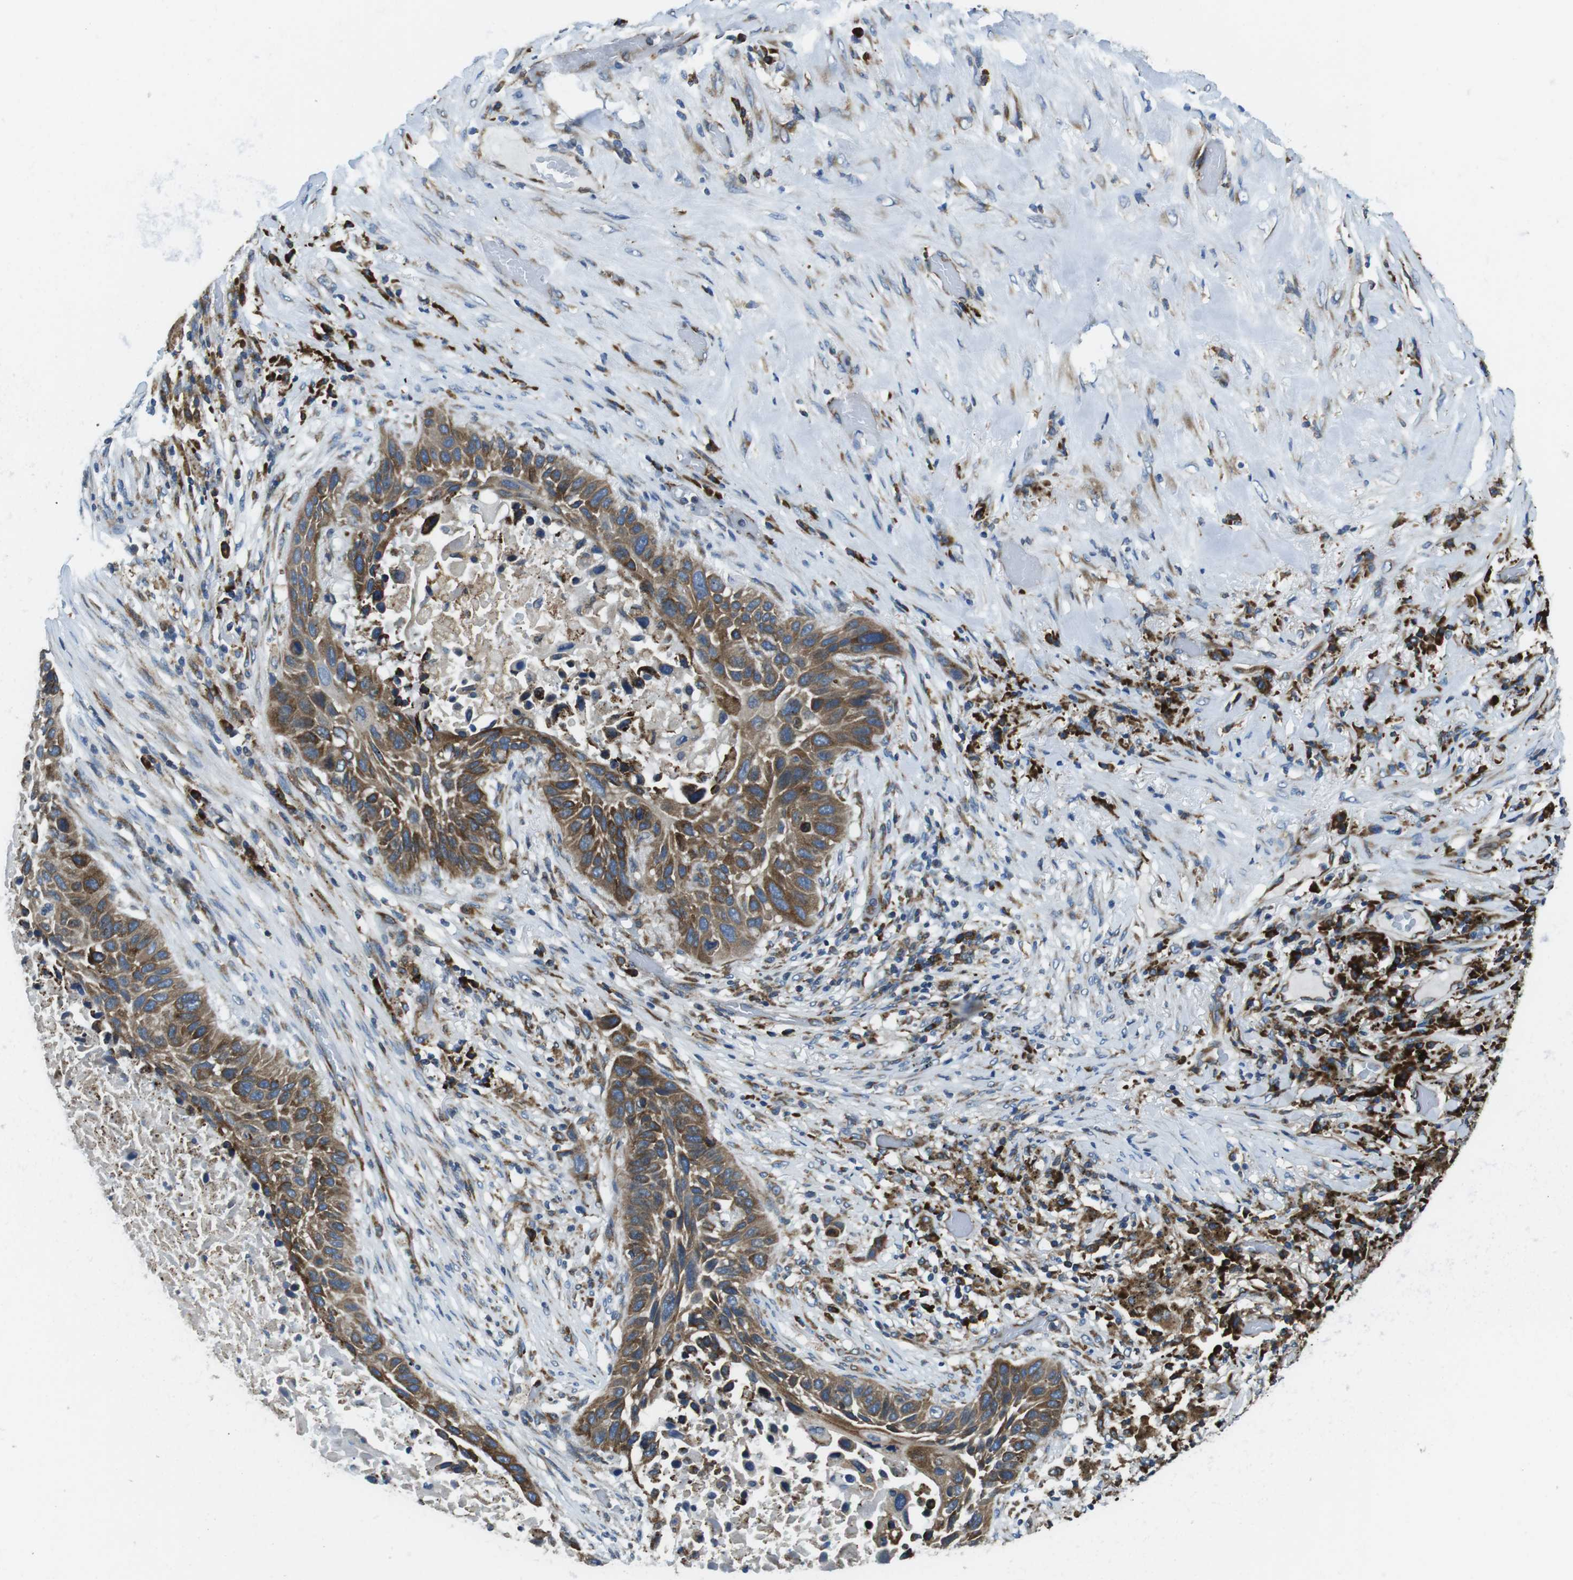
{"staining": {"intensity": "moderate", "quantity": ">75%", "location": "cytoplasmic/membranous"}, "tissue": "lung cancer", "cell_type": "Tumor cells", "image_type": "cancer", "snomed": [{"axis": "morphology", "description": "Squamous cell carcinoma, NOS"}, {"axis": "topography", "description": "Lung"}], "caption": "An IHC micrograph of tumor tissue is shown. Protein staining in brown labels moderate cytoplasmic/membranous positivity in lung squamous cell carcinoma within tumor cells. The staining is performed using DAB (3,3'-diaminobenzidine) brown chromogen to label protein expression. The nuclei are counter-stained blue using hematoxylin.", "gene": "UGGT1", "patient": {"sex": "male", "age": 57}}